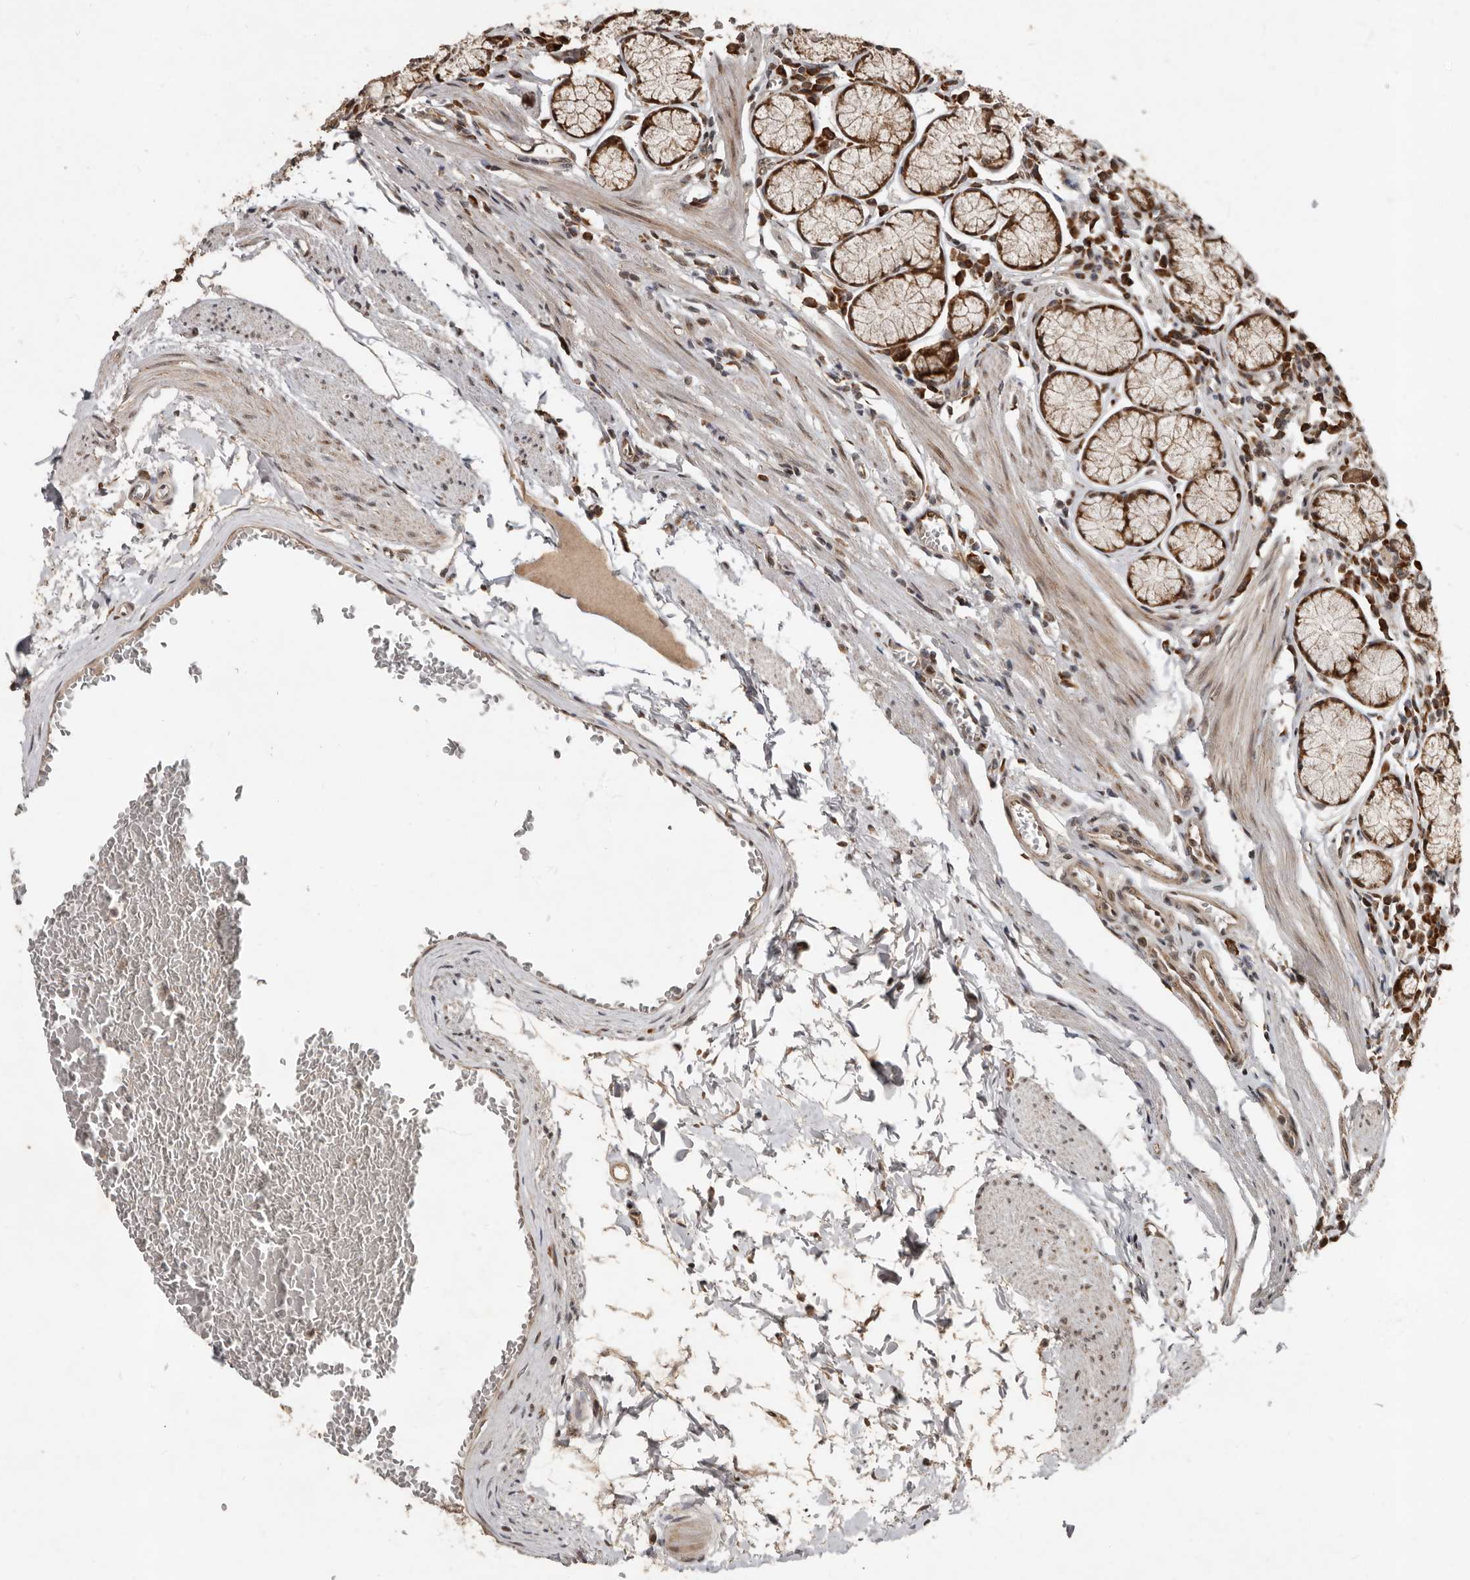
{"staining": {"intensity": "moderate", "quantity": ">75%", "location": "cytoplasmic/membranous,nuclear"}, "tissue": "stomach", "cell_type": "Glandular cells", "image_type": "normal", "snomed": [{"axis": "morphology", "description": "Normal tissue, NOS"}, {"axis": "topography", "description": "Stomach"}], "caption": "Immunohistochemistry (DAB) staining of benign human stomach displays moderate cytoplasmic/membranous,nuclear protein expression in approximately >75% of glandular cells.", "gene": "LRGUK", "patient": {"sex": "male", "age": 55}}